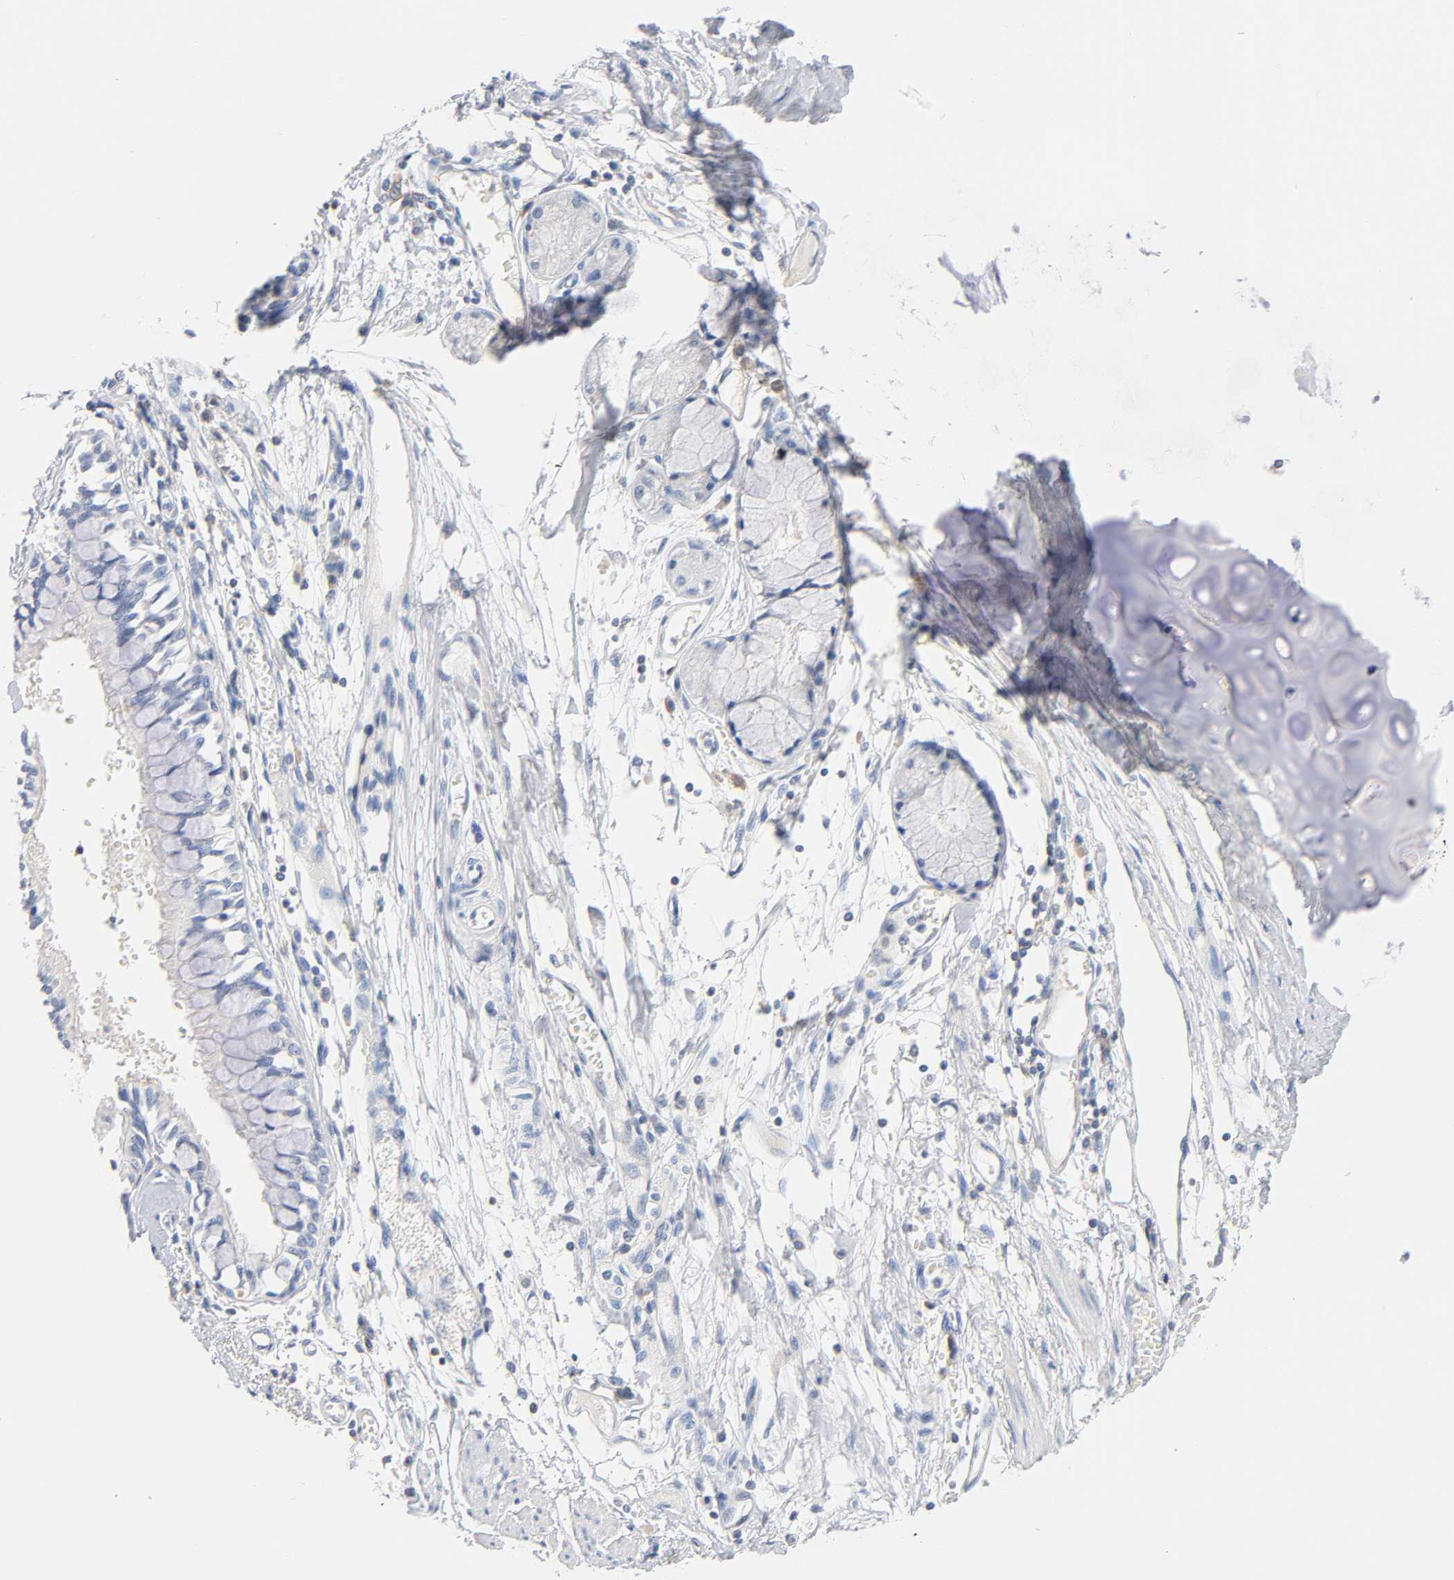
{"staining": {"intensity": "negative", "quantity": "none", "location": "none"}, "tissue": "bronchus", "cell_type": "Respiratory epithelial cells", "image_type": "normal", "snomed": [{"axis": "morphology", "description": "Normal tissue, NOS"}, {"axis": "topography", "description": "Bronchus"}, {"axis": "topography", "description": "Lung"}], "caption": "Photomicrograph shows no protein staining in respiratory epithelial cells of unremarkable bronchus. (DAB immunohistochemistry (IHC) visualized using brightfield microscopy, high magnification).", "gene": "MALT1", "patient": {"sex": "female", "age": 56}}